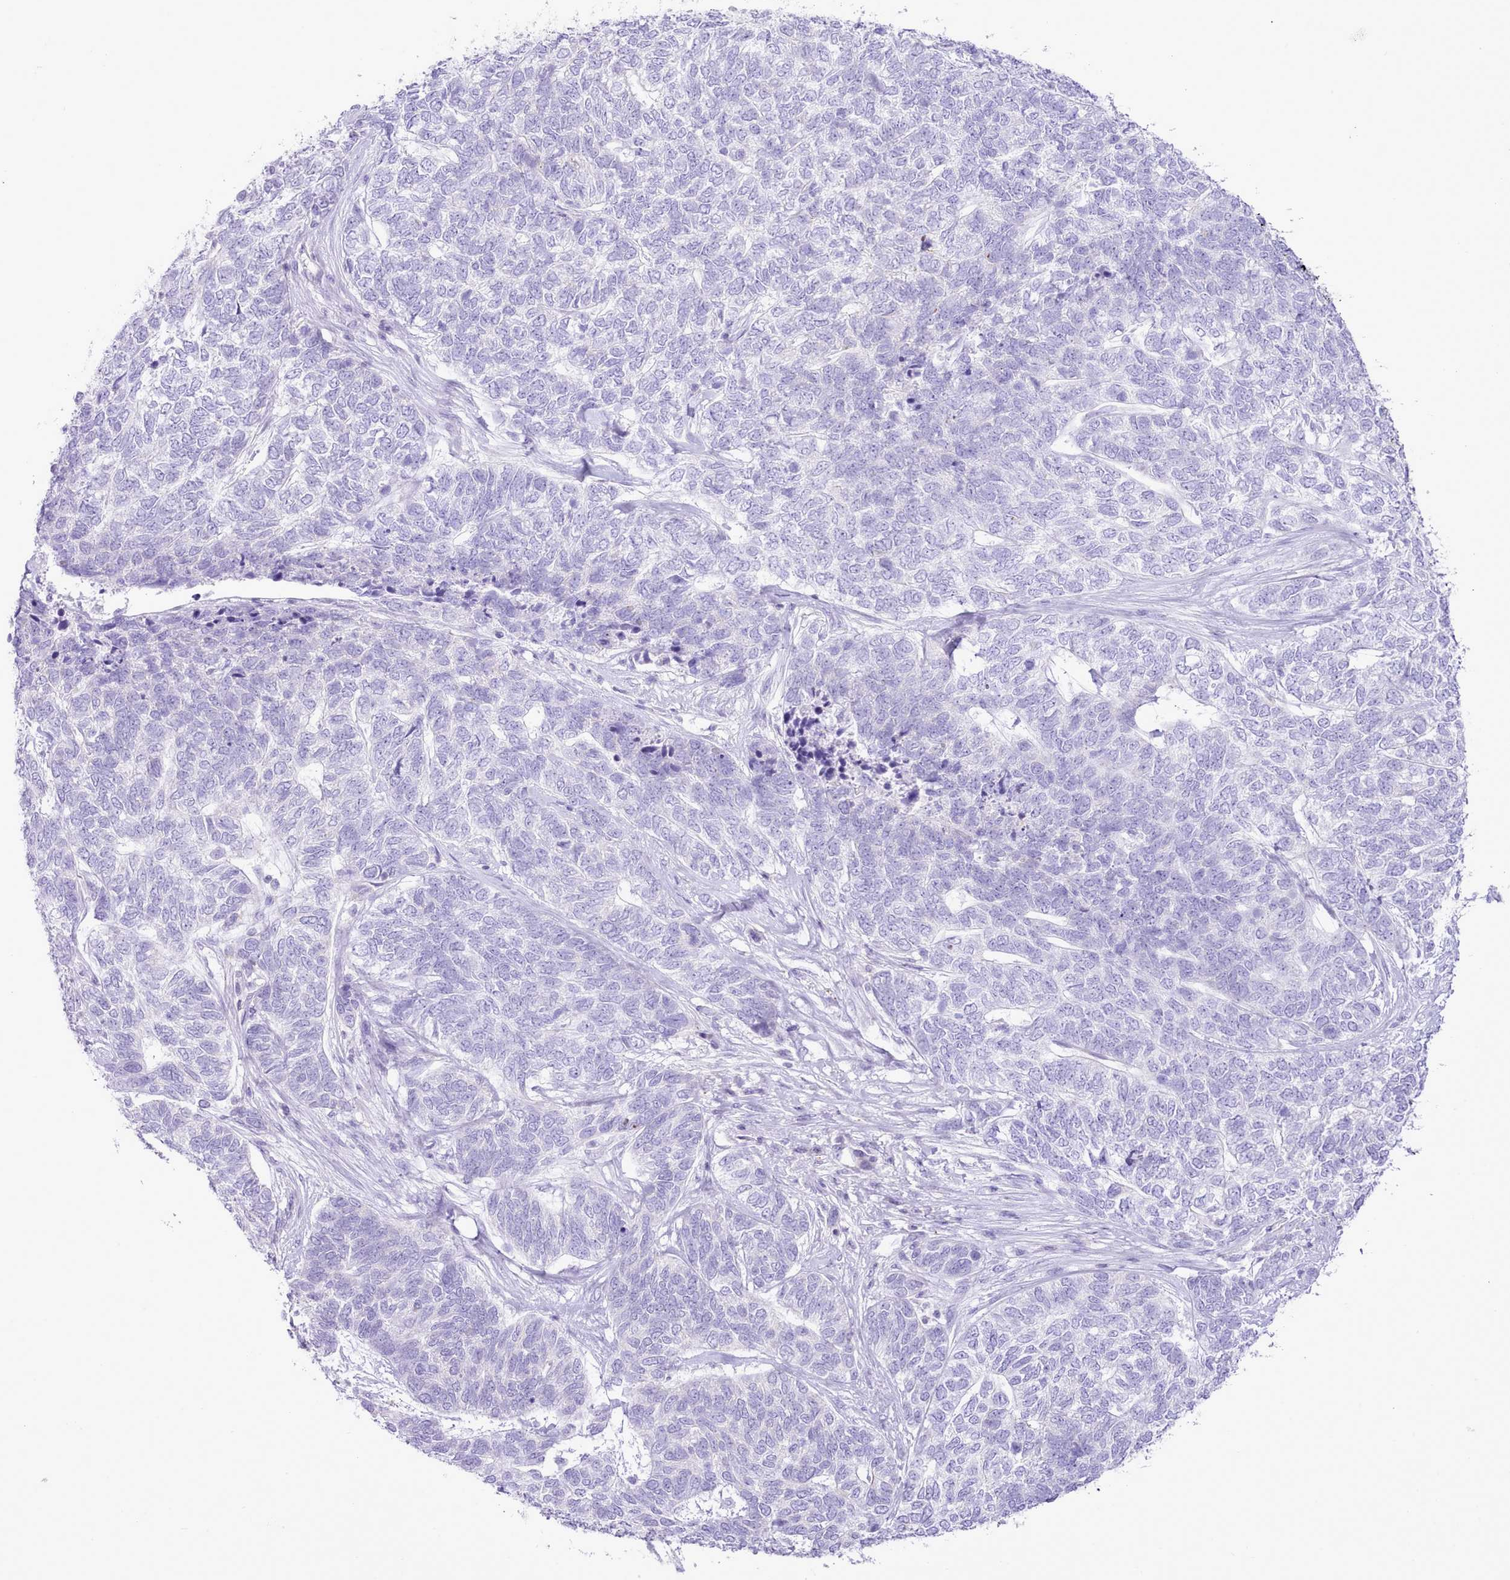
{"staining": {"intensity": "negative", "quantity": "none", "location": "none"}, "tissue": "skin cancer", "cell_type": "Tumor cells", "image_type": "cancer", "snomed": [{"axis": "morphology", "description": "Basal cell carcinoma"}, {"axis": "topography", "description": "Skin"}], "caption": "An image of skin cancer (basal cell carcinoma) stained for a protein demonstrates no brown staining in tumor cells.", "gene": "MDFI", "patient": {"sex": "female", "age": 65}}